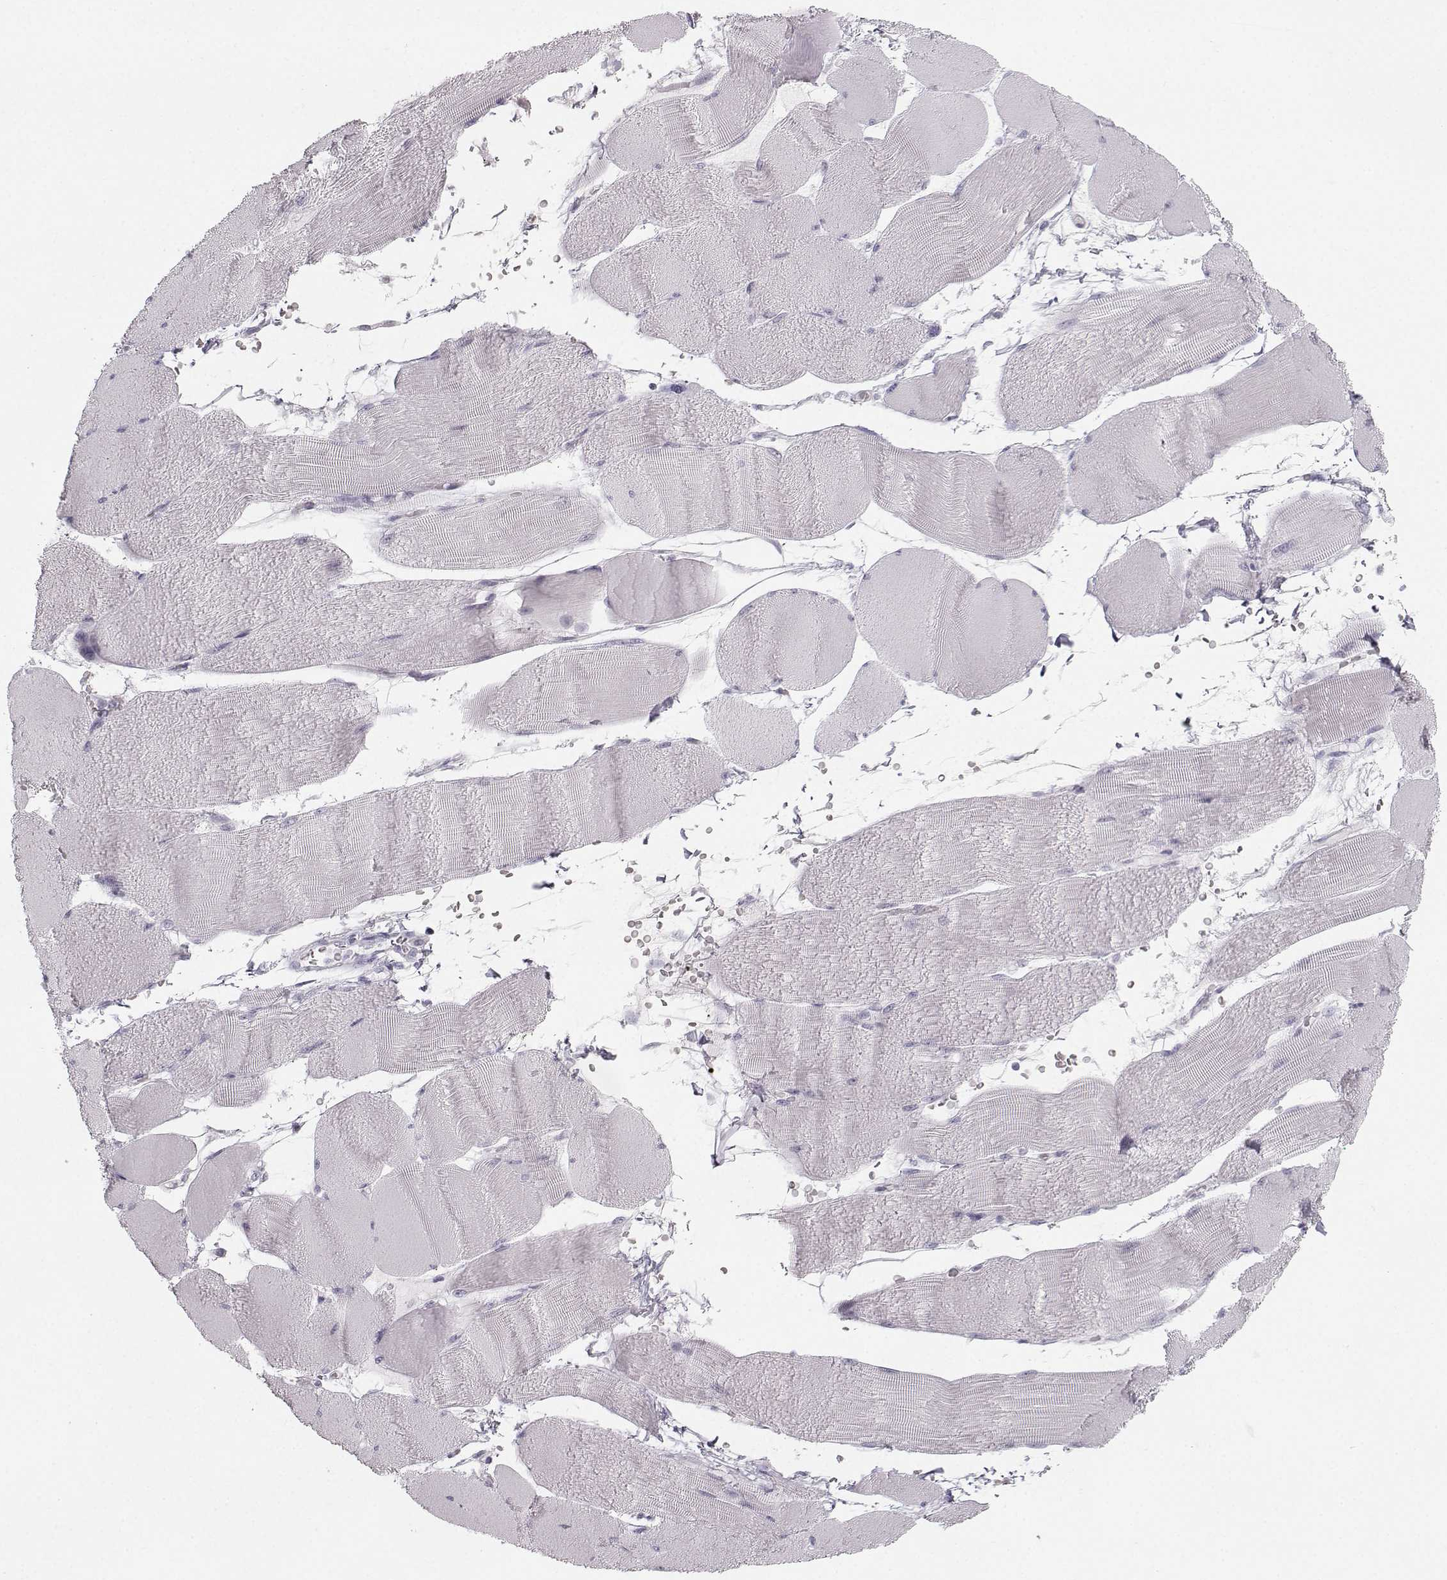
{"staining": {"intensity": "negative", "quantity": "none", "location": "none"}, "tissue": "skeletal muscle", "cell_type": "Myocytes", "image_type": "normal", "snomed": [{"axis": "morphology", "description": "Normal tissue, NOS"}, {"axis": "topography", "description": "Skeletal muscle"}], "caption": "Immunohistochemistry (IHC) image of benign skeletal muscle stained for a protein (brown), which demonstrates no staining in myocytes. (DAB (3,3'-diaminobenzidine) immunohistochemistry (IHC) with hematoxylin counter stain).", "gene": "CASR", "patient": {"sex": "male", "age": 56}}